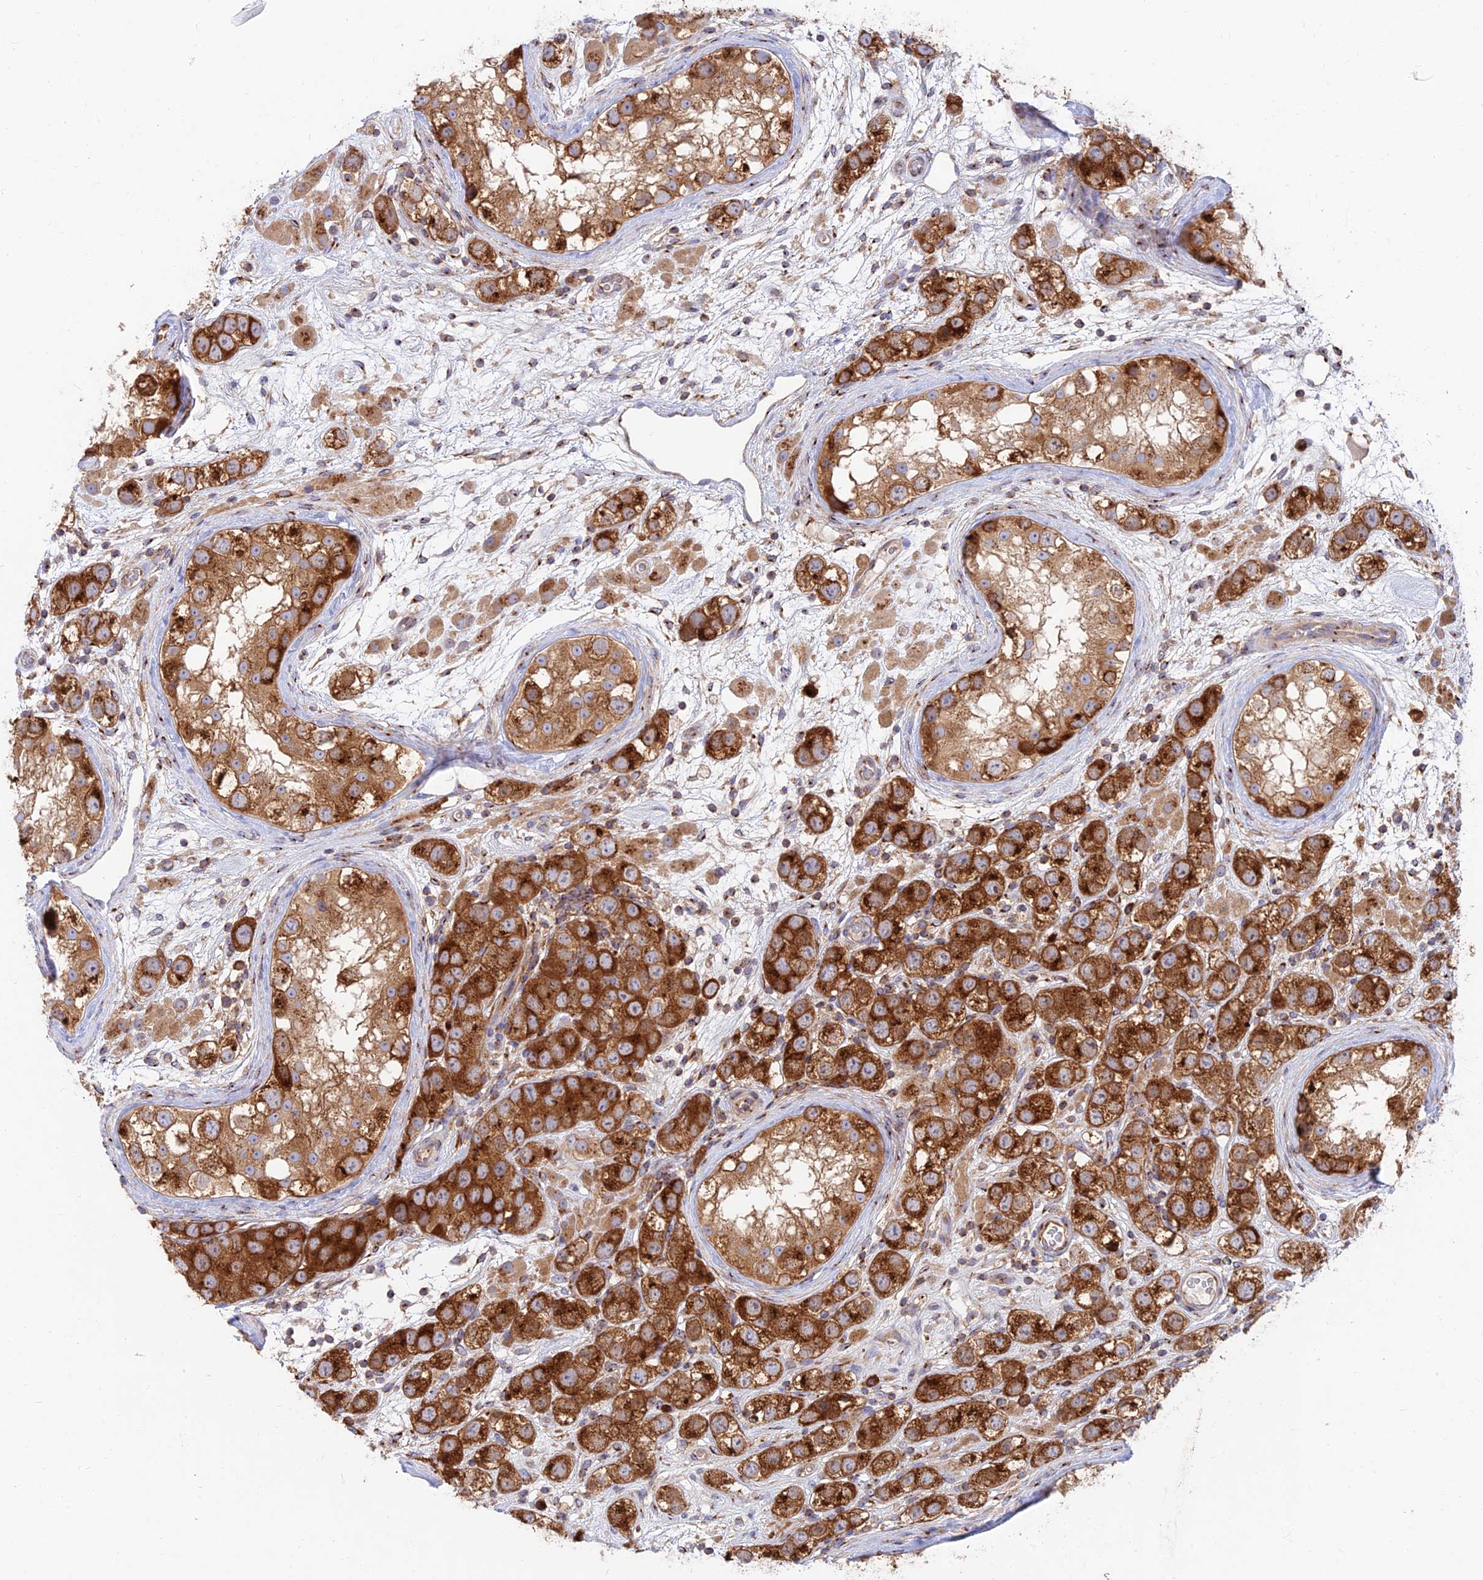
{"staining": {"intensity": "strong", "quantity": ">75%", "location": "cytoplasmic/membranous"}, "tissue": "testis cancer", "cell_type": "Tumor cells", "image_type": "cancer", "snomed": [{"axis": "morphology", "description": "Seminoma, NOS"}, {"axis": "topography", "description": "Testis"}], "caption": "About >75% of tumor cells in seminoma (testis) reveal strong cytoplasmic/membranous protein positivity as visualized by brown immunohistochemical staining.", "gene": "GOLGA3", "patient": {"sex": "male", "age": 28}}